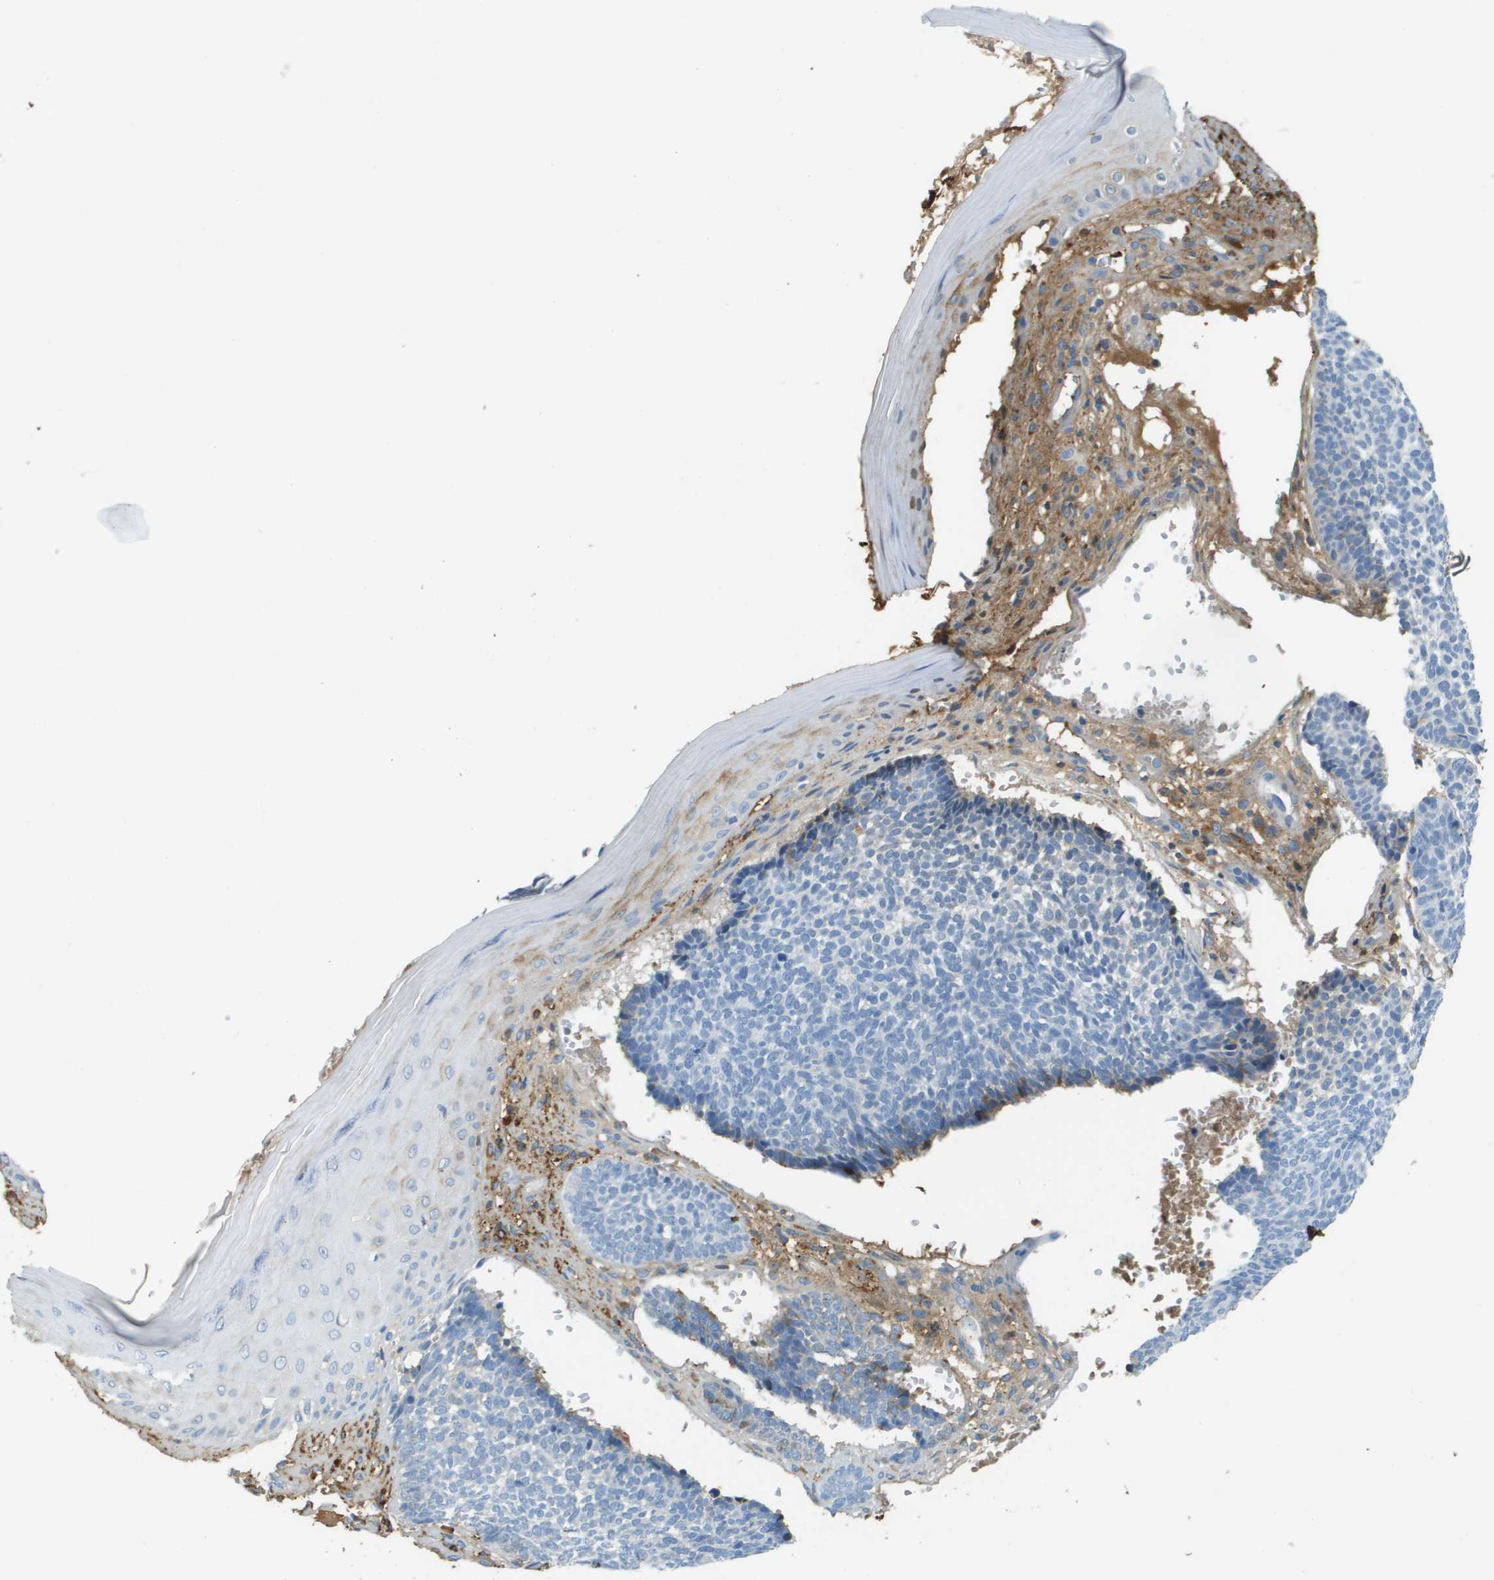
{"staining": {"intensity": "negative", "quantity": "none", "location": "none"}, "tissue": "skin cancer", "cell_type": "Tumor cells", "image_type": "cancer", "snomed": [{"axis": "morphology", "description": "Basal cell carcinoma"}, {"axis": "topography", "description": "Skin"}], "caption": "Basal cell carcinoma (skin) was stained to show a protein in brown. There is no significant positivity in tumor cells. (DAB immunohistochemistry (IHC) with hematoxylin counter stain).", "gene": "DCN", "patient": {"sex": "male", "age": 84}}